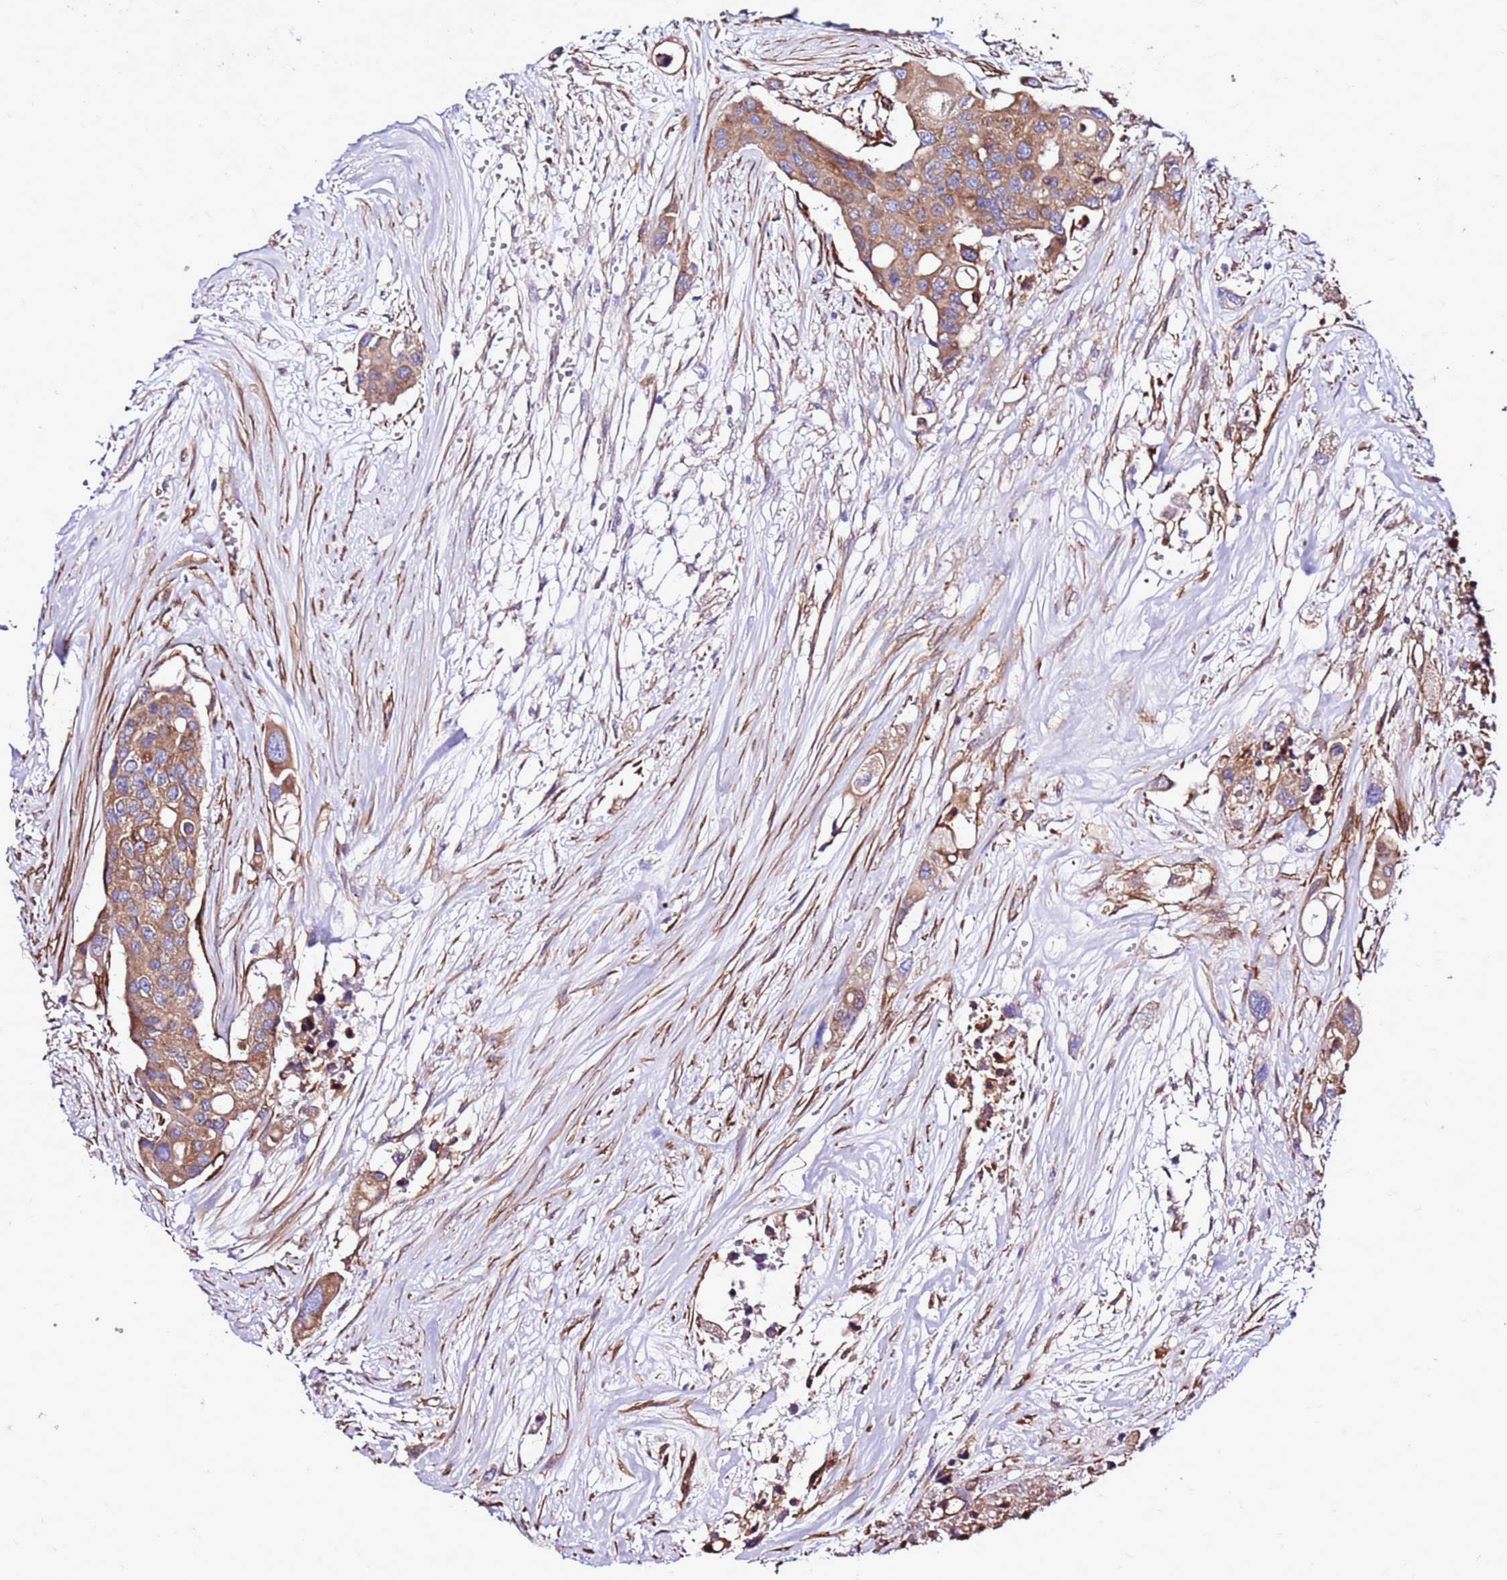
{"staining": {"intensity": "moderate", "quantity": ">75%", "location": "cytoplasmic/membranous"}, "tissue": "colorectal cancer", "cell_type": "Tumor cells", "image_type": "cancer", "snomed": [{"axis": "morphology", "description": "Adenocarcinoma, NOS"}, {"axis": "topography", "description": "Colon"}], "caption": "Immunohistochemical staining of colorectal cancer displays medium levels of moderate cytoplasmic/membranous protein expression in approximately >75% of tumor cells. The staining was performed using DAB, with brown indicating positive protein expression. Nuclei are stained blue with hematoxylin.", "gene": "EI24", "patient": {"sex": "male", "age": 77}}